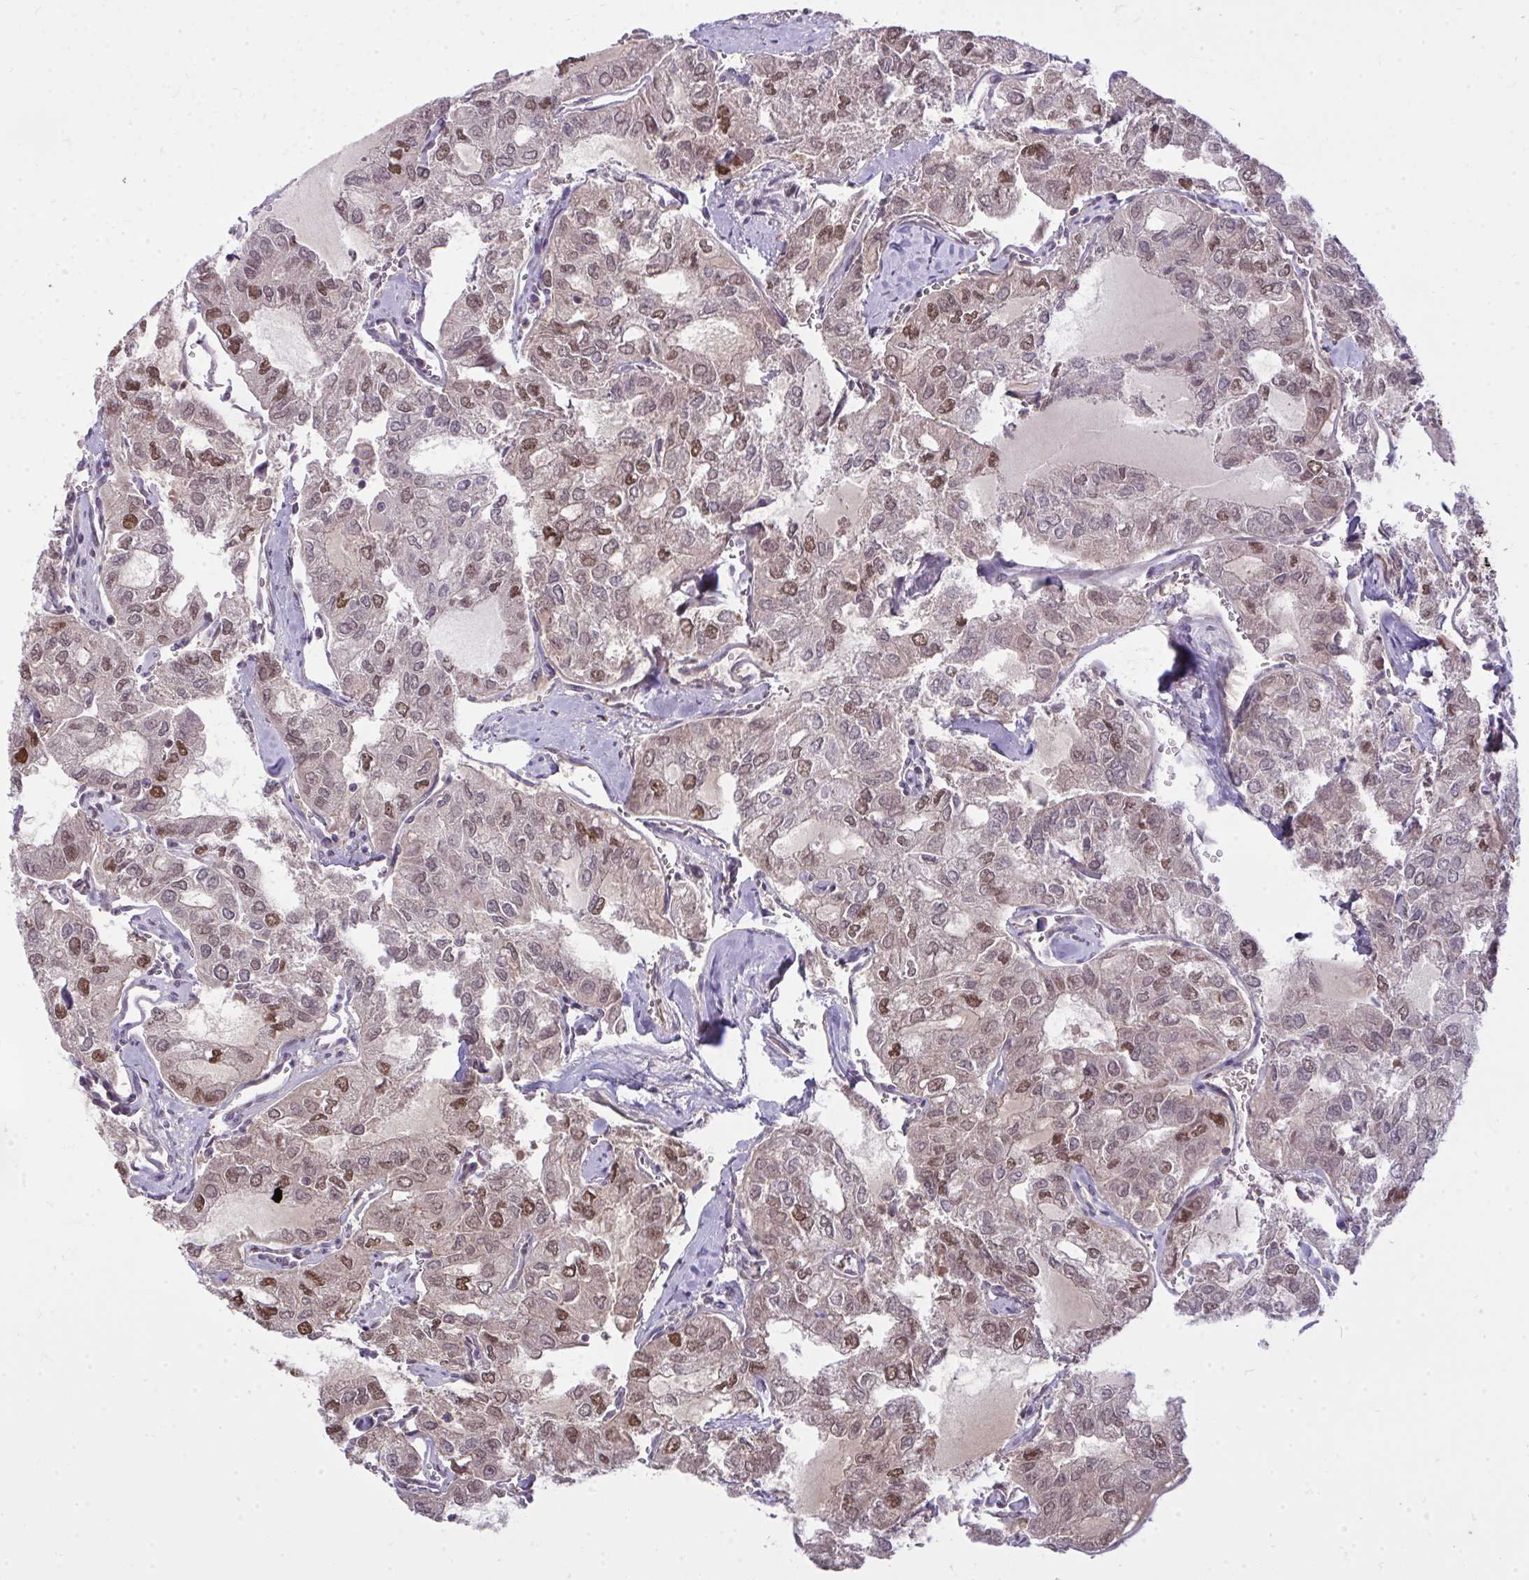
{"staining": {"intensity": "moderate", "quantity": ">75%", "location": "nuclear"}, "tissue": "thyroid cancer", "cell_type": "Tumor cells", "image_type": "cancer", "snomed": [{"axis": "morphology", "description": "Follicular adenoma carcinoma, NOS"}, {"axis": "topography", "description": "Thyroid gland"}], "caption": "Thyroid follicular adenoma carcinoma was stained to show a protein in brown. There is medium levels of moderate nuclear staining in approximately >75% of tumor cells.", "gene": "ZSCAN9", "patient": {"sex": "male", "age": 75}}